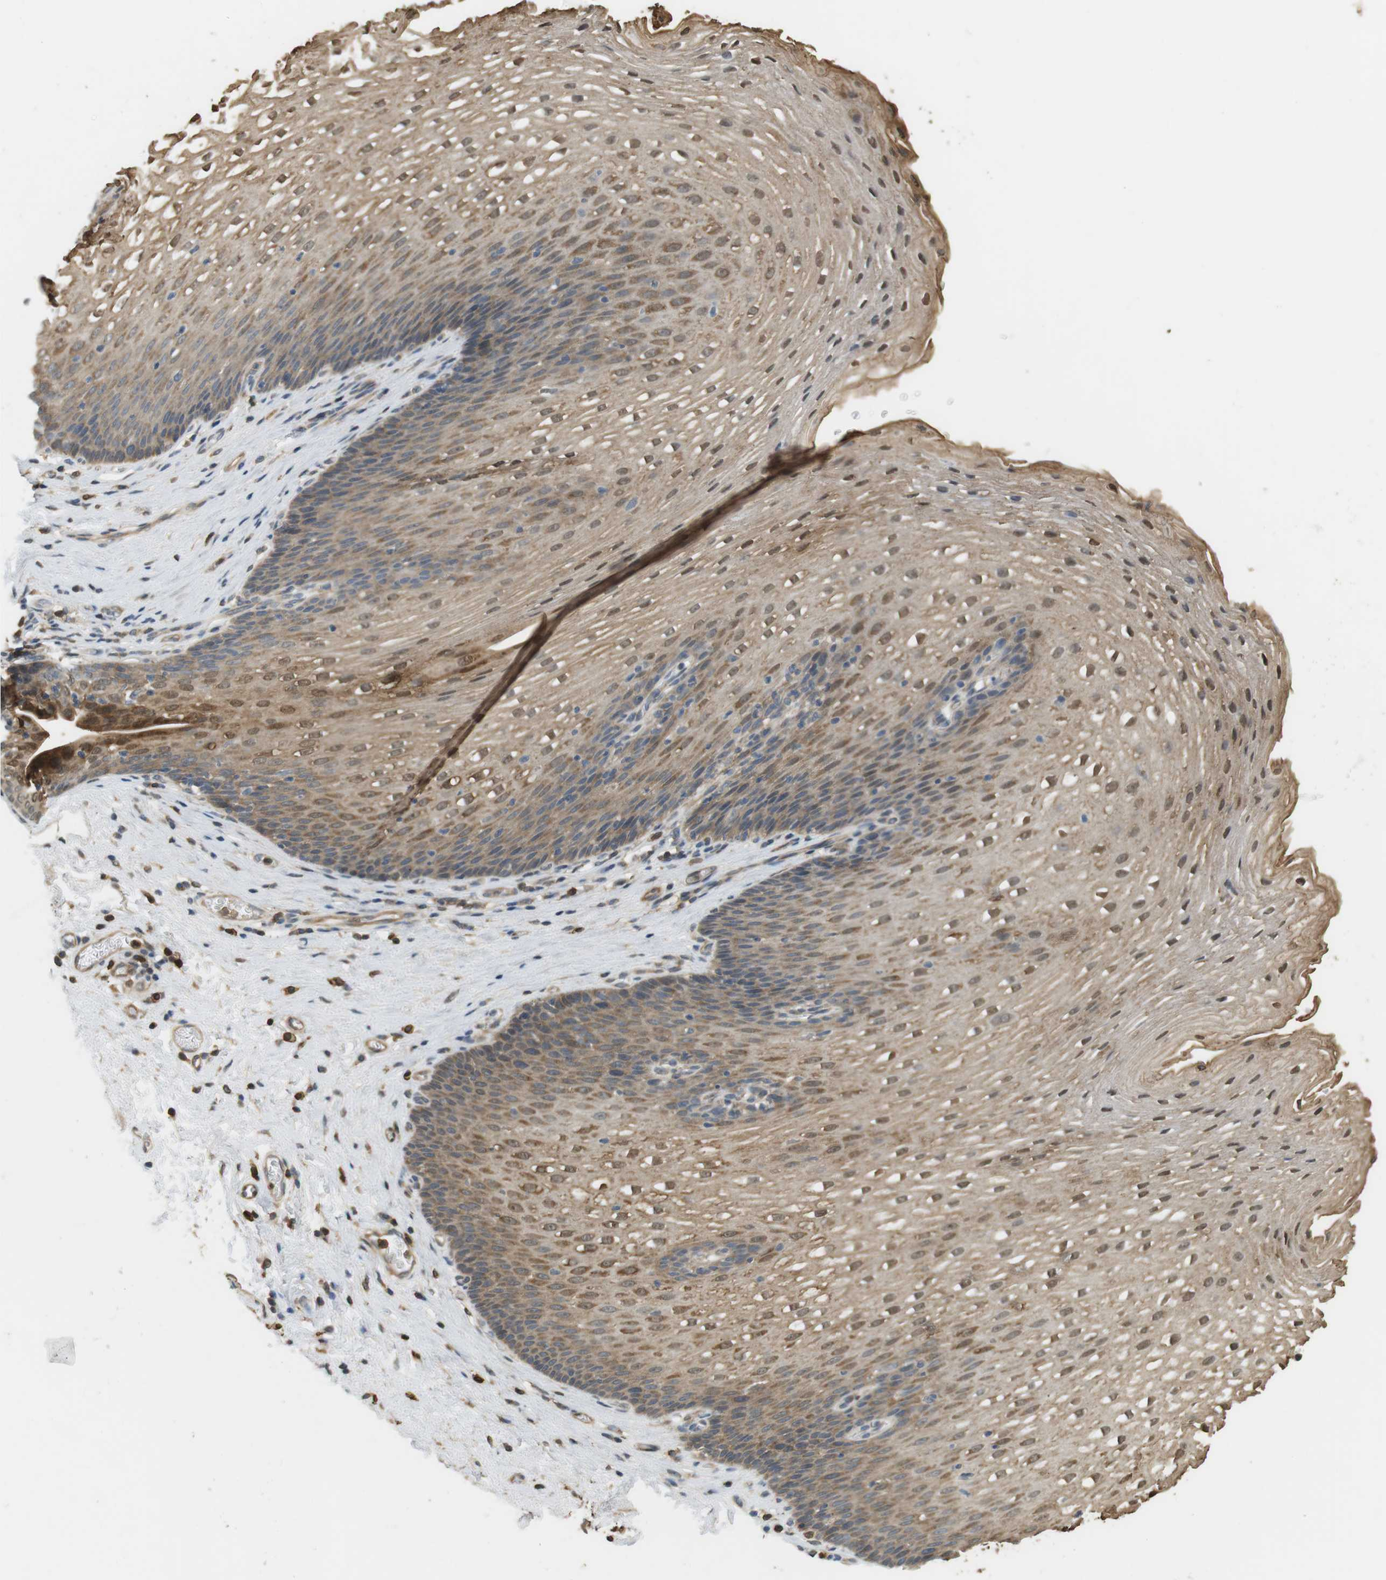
{"staining": {"intensity": "moderate", "quantity": ">75%", "location": "cytoplasmic/membranous,nuclear"}, "tissue": "esophagus", "cell_type": "Squamous epithelial cells", "image_type": "normal", "snomed": [{"axis": "morphology", "description": "Normal tissue, NOS"}, {"axis": "topography", "description": "Esophagus"}], "caption": "This is an image of immunohistochemistry staining of normal esophagus, which shows moderate positivity in the cytoplasmic/membranous,nuclear of squamous epithelial cells.", "gene": "P2RY1", "patient": {"sex": "male", "age": 48}}